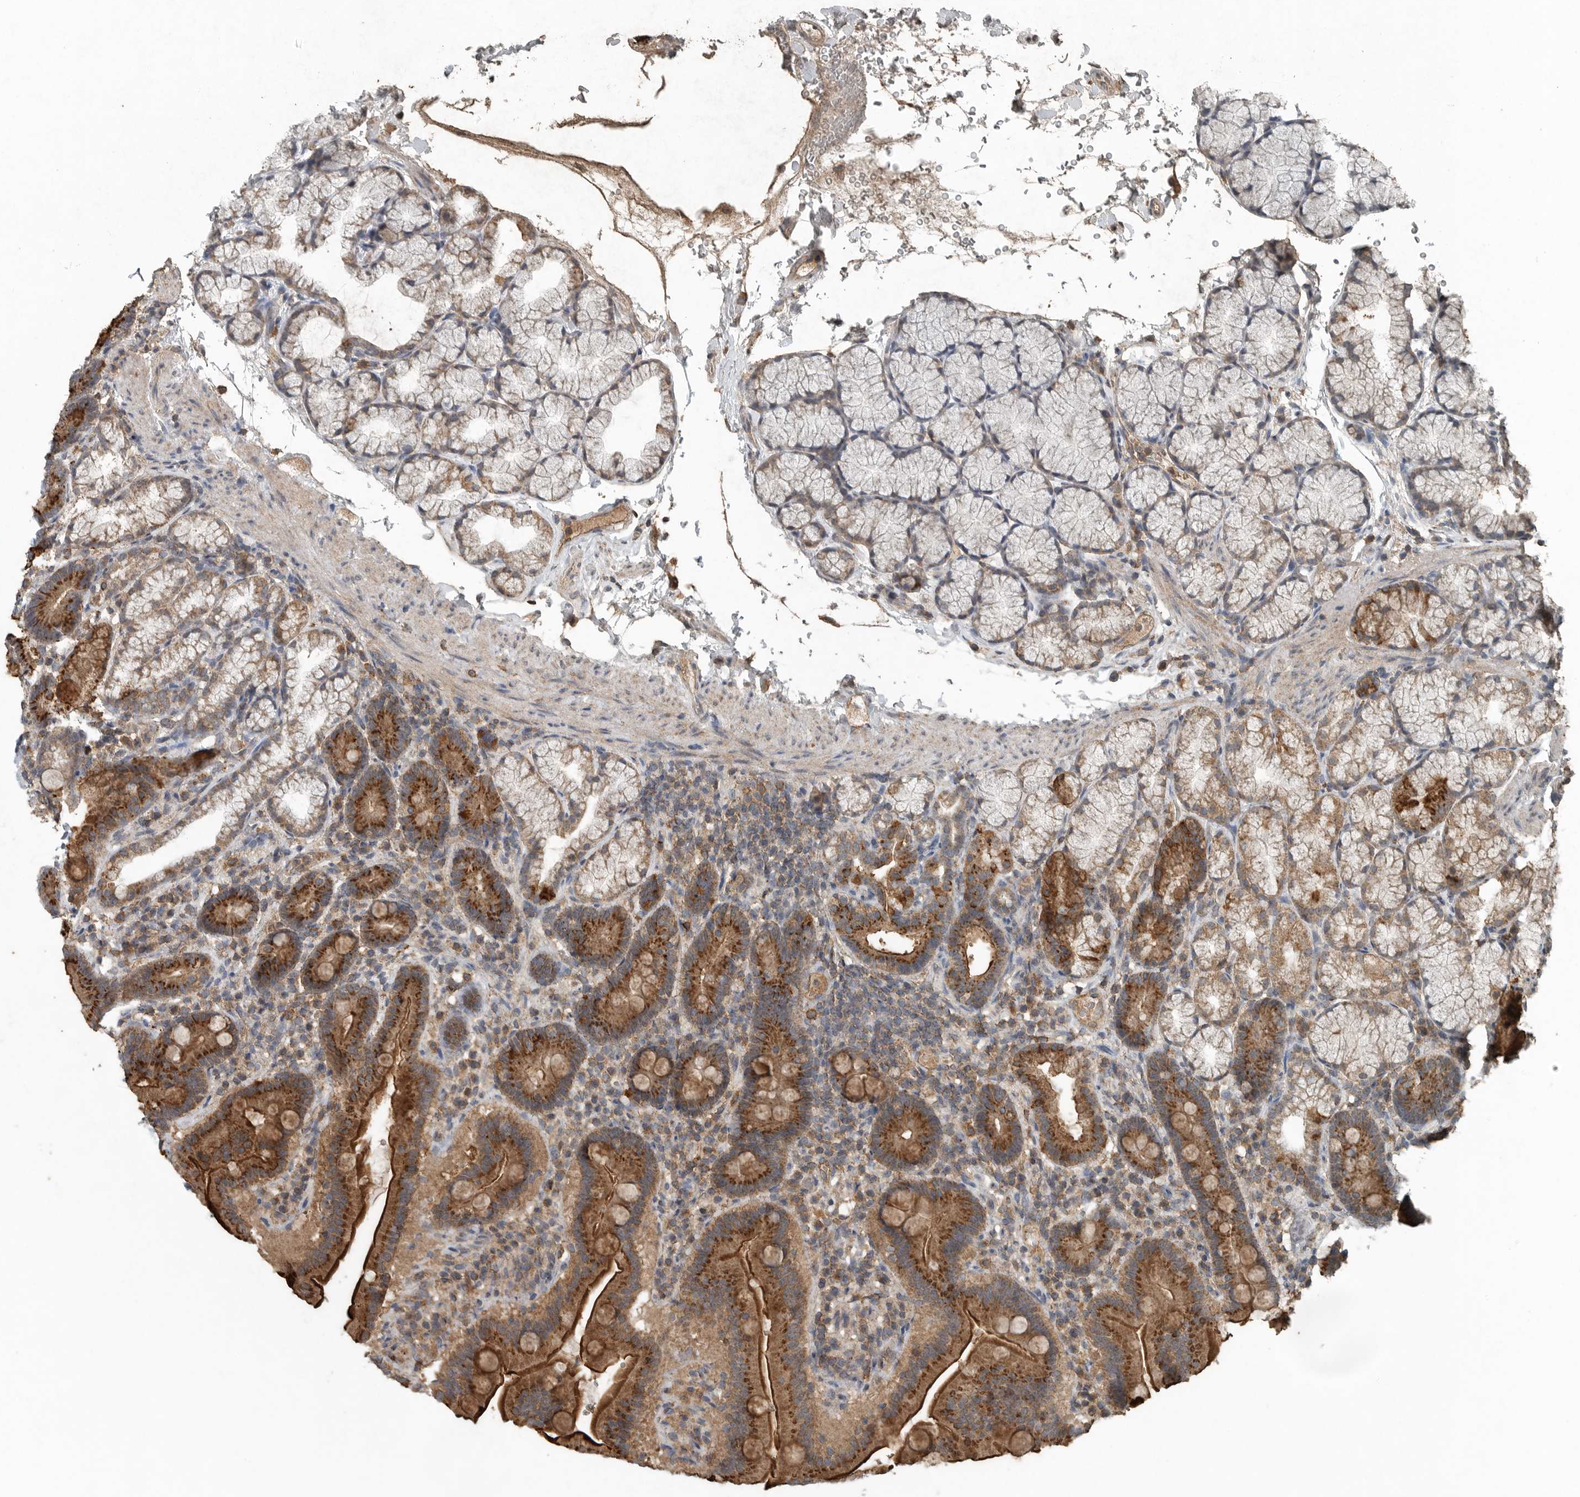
{"staining": {"intensity": "strong", "quantity": "25%-75%", "location": "cytoplasmic/membranous"}, "tissue": "duodenum", "cell_type": "Glandular cells", "image_type": "normal", "snomed": [{"axis": "morphology", "description": "Normal tissue, NOS"}, {"axis": "topography", "description": "Duodenum"}], "caption": "Normal duodenum demonstrates strong cytoplasmic/membranous positivity in approximately 25%-75% of glandular cells The protein is stained brown, and the nuclei are stained in blue (DAB (3,3'-diaminobenzidine) IHC with brightfield microscopy, high magnification)..", "gene": "IL6ST", "patient": {"sex": "male", "age": 54}}